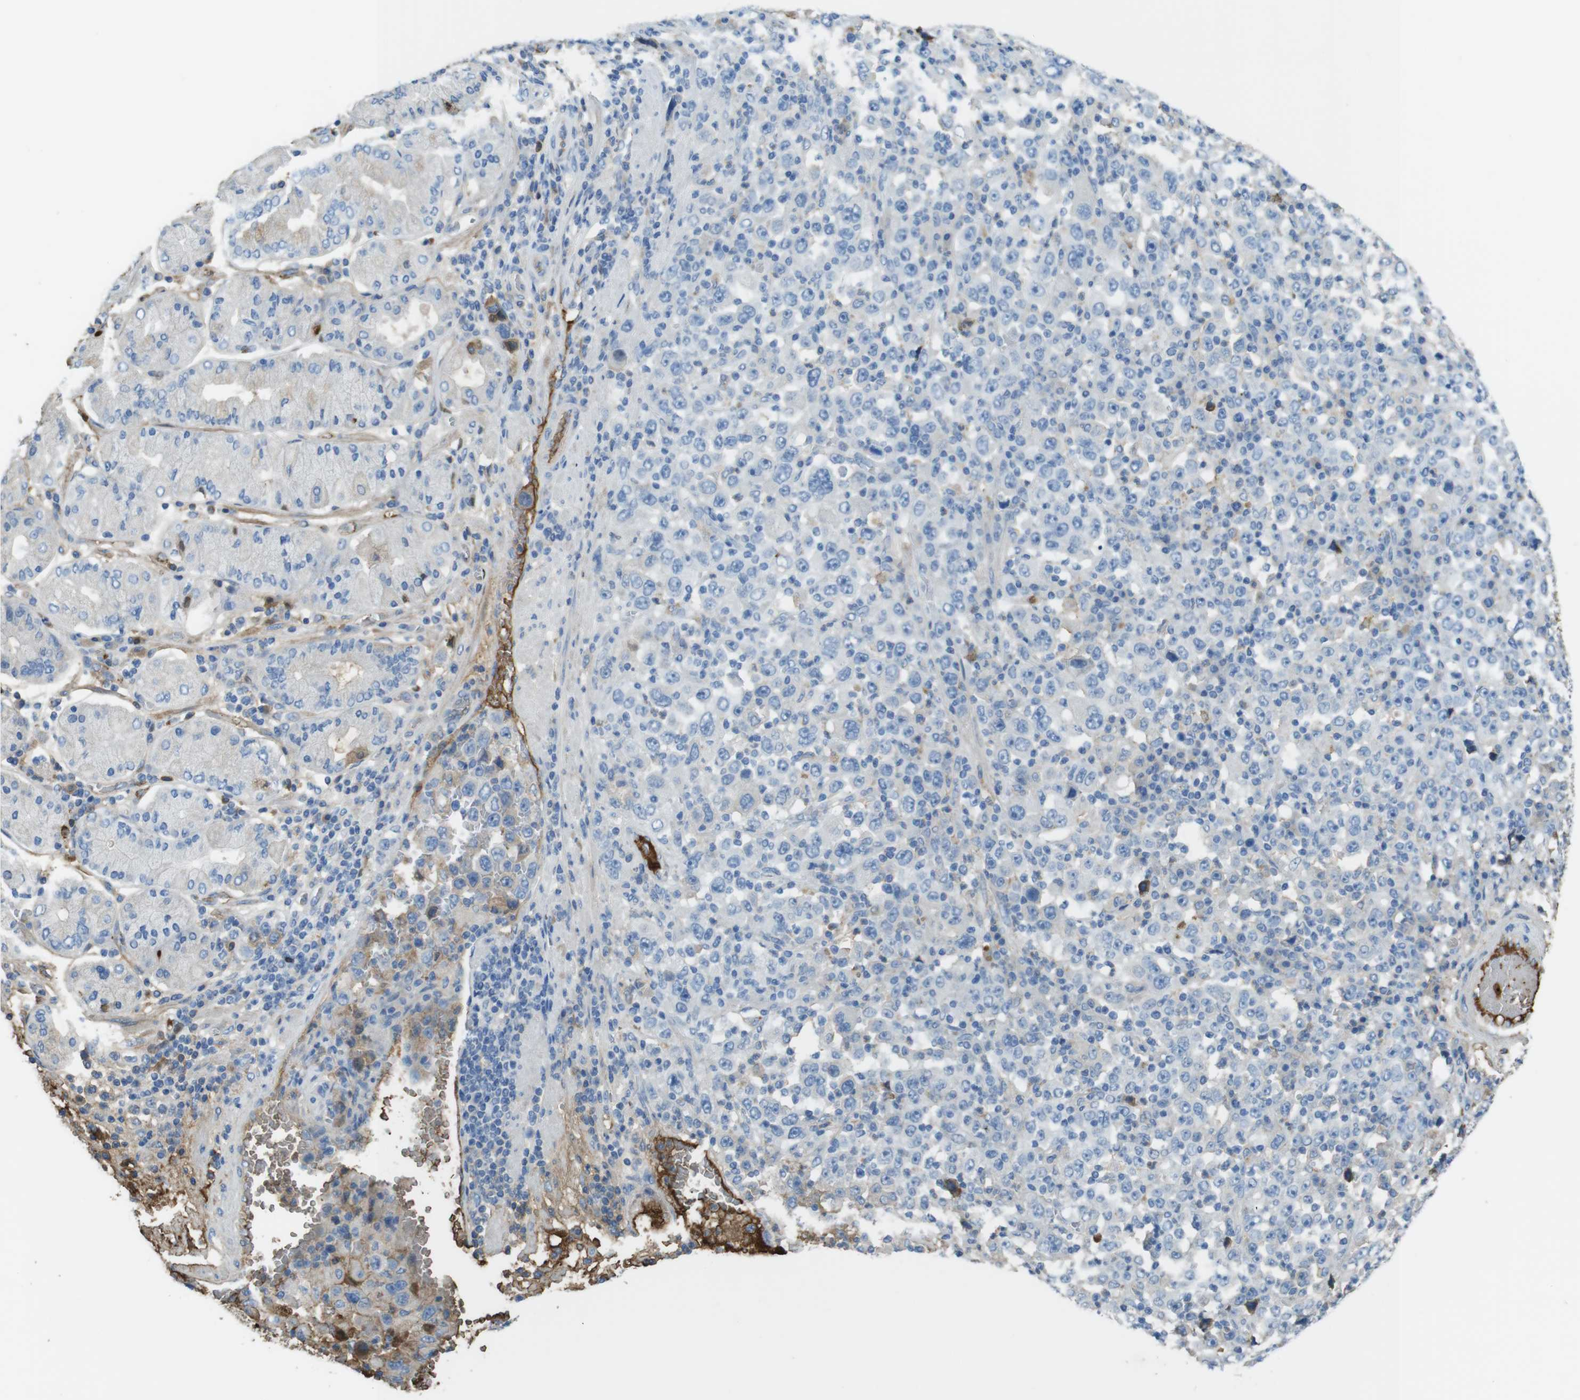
{"staining": {"intensity": "negative", "quantity": "none", "location": "none"}, "tissue": "stomach cancer", "cell_type": "Tumor cells", "image_type": "cancer", "snomed": [{"axis": "morphology", "description": "Normal tissue, NOS"}, {"axis": "morphology", "description": "Adenocarcinoma, NOS"}, {"axis": "topography", "description": "Stomach, upper"}, {"axis": "topography", "description": "Stomach"}], "caption": "This is an immunohistochemistry photomicrograph of stomach cancer (adenocarcinoma). There is no staining in tumor cells.", "gene": "LTBP4", "patient": {"sex": "male", "age": 59}}